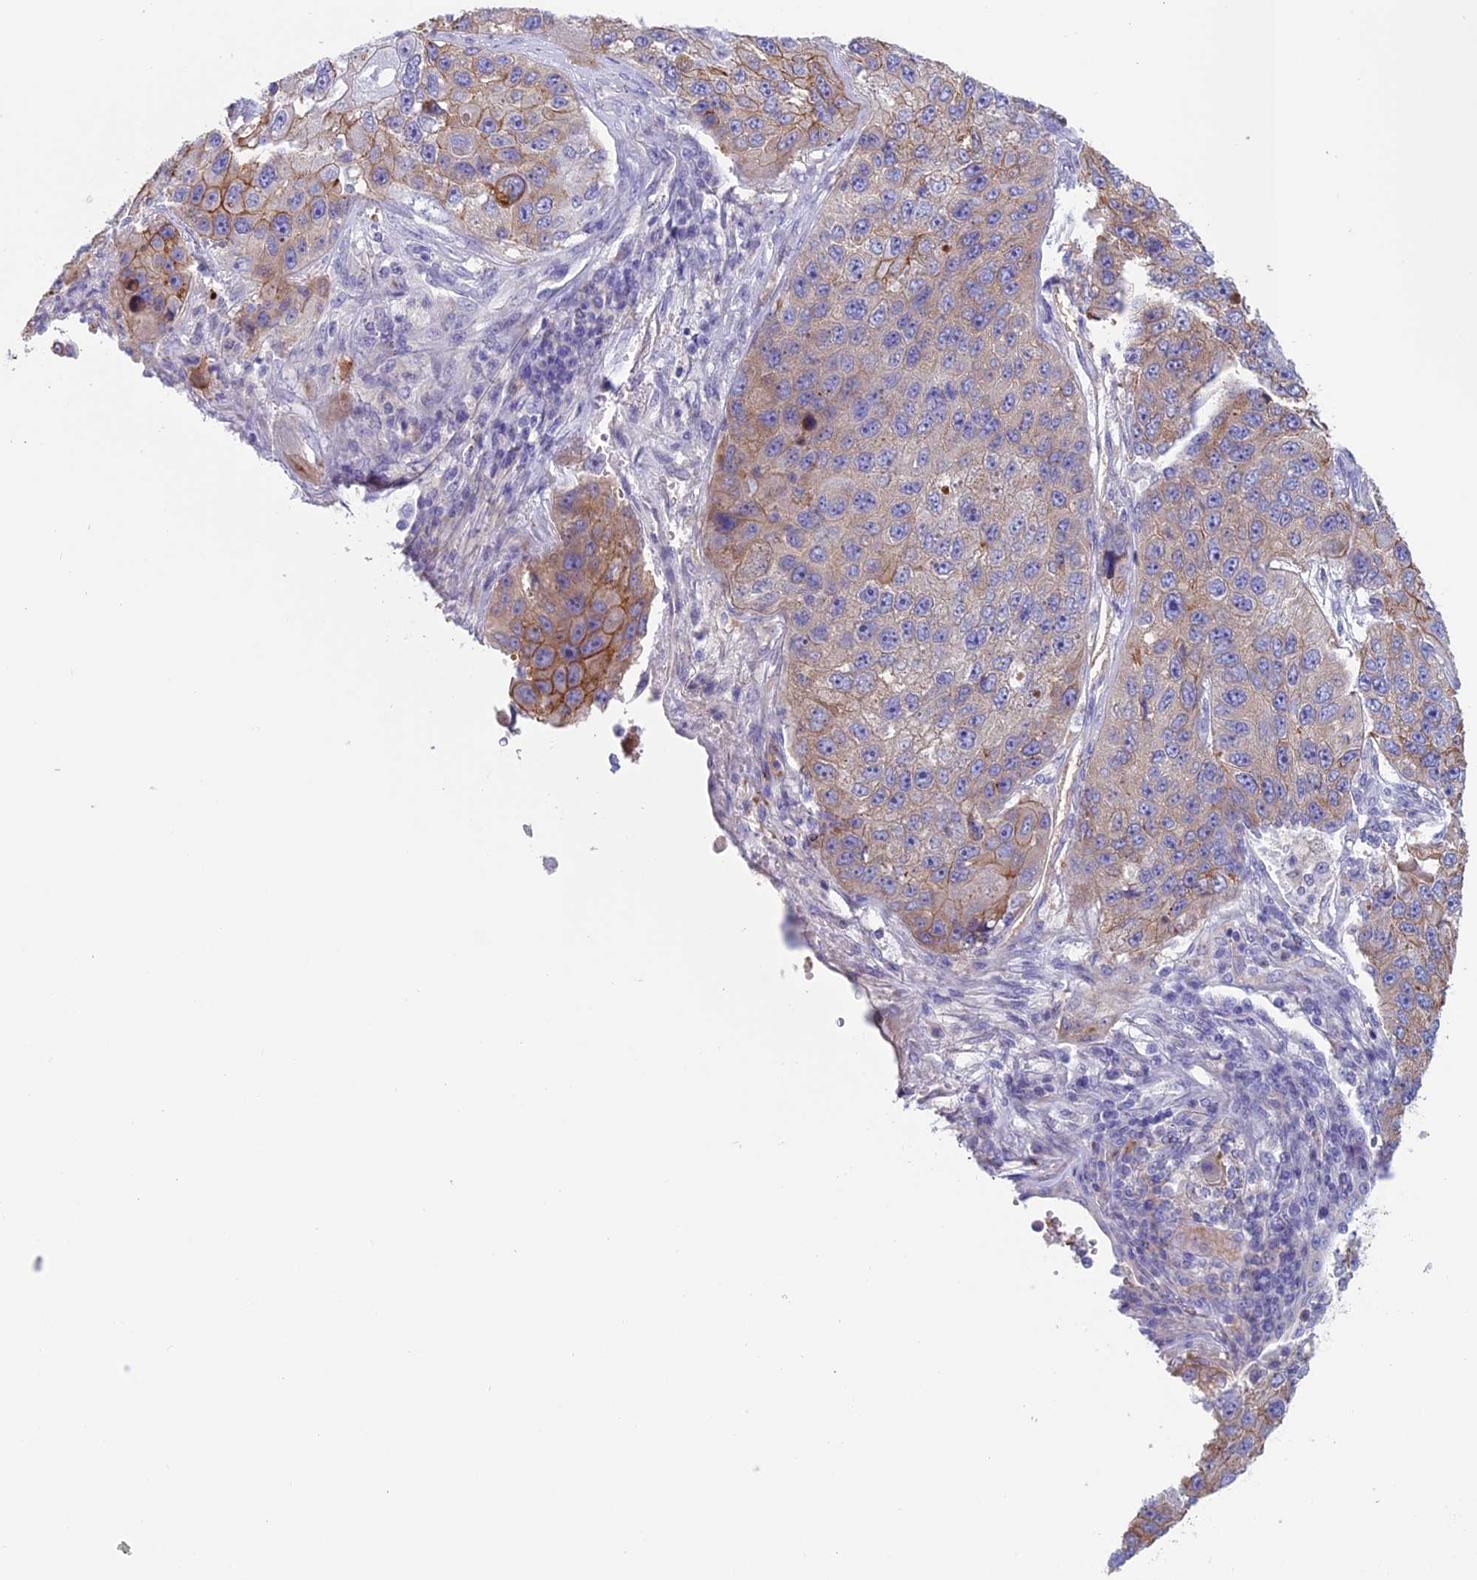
{"staining": {"intensity": "moderate", "quantity": "<25%", "location": "cytoplasmic/membranous"}, "tissue": "lung cancer", "cell_type": "Tumor cells", "image_type": "cancer", "snomed": [{"axis": "morphology", "description": "Squamous cell carcinoma, NOS"}, {"axis": "topography", "description": "Lung"}], "caption": "IHC micrograph of human squamous cell carcinoma (lung) stained for a protein (brown), which exhibits low levels of moderate cytoplasmic/membranous positivity in about <25% of tumor cells.", "gene": "ANGPTL2", "patient": {"sex": "male", "age": 61}}